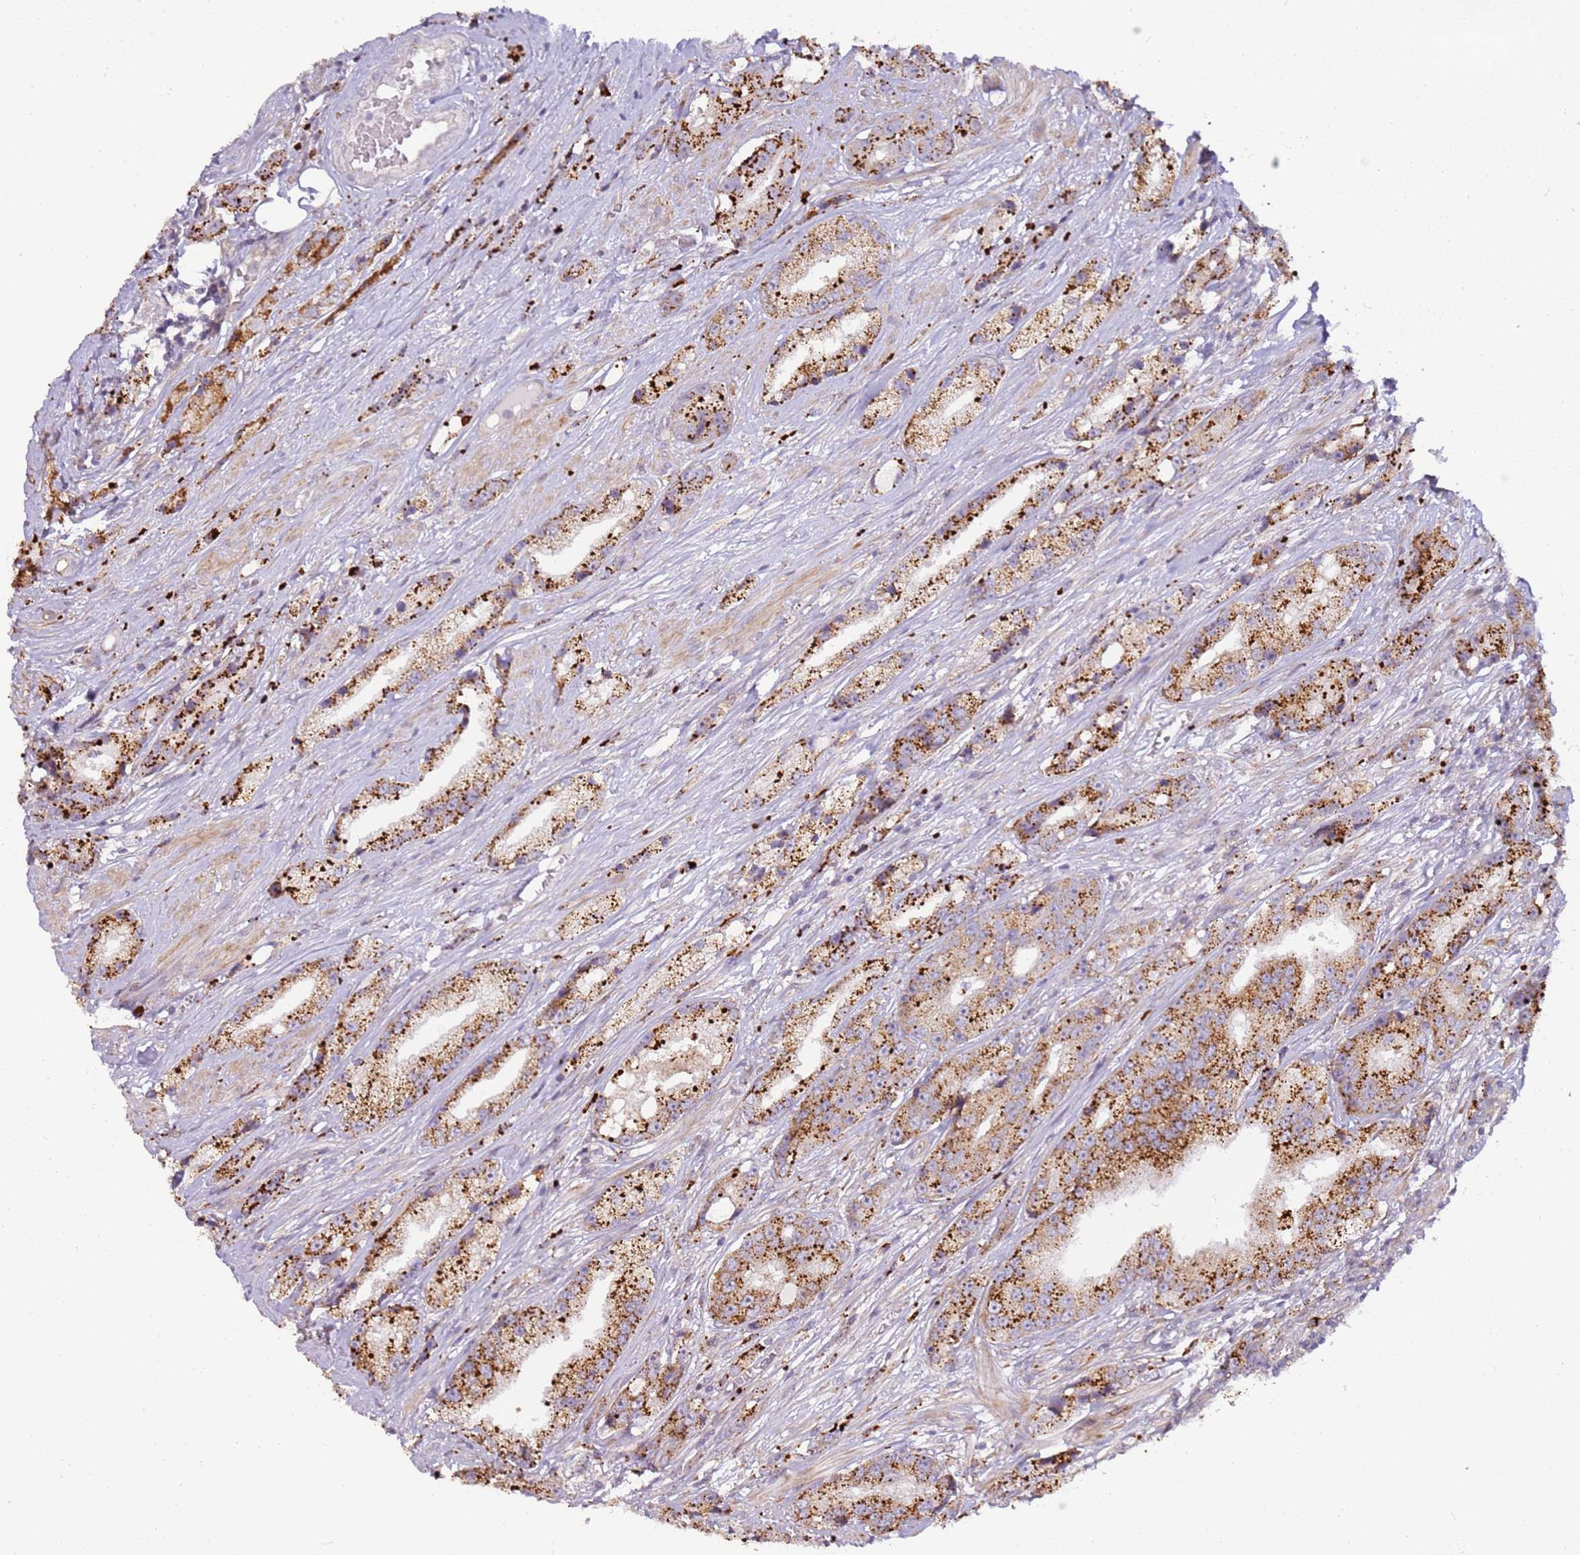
{"staining": {"intensity": "strong", "quantity": ">75%", "location": "cytoplasmic/membranous"}, "tissue": "prostate cancer", "cell_type": "Tumor cells", "image_type": "cancer", "snomed": [{"axis": "morphology", "description": "Adenocarcinoma, High grade"}, {"axis": "topography", "description": "Prostate"}], "caption": "This photomicrograph exhibits adenocarcinoma (high-grade) (prostate) stained with IHC to label a protein in brown. The cytoplasmic/membranous of tumor cells show strong positivity for the protein. Nuclei are counter-stained blue.", "gene": "GRAP", "patient": {"sex": "male", "age": 74}}